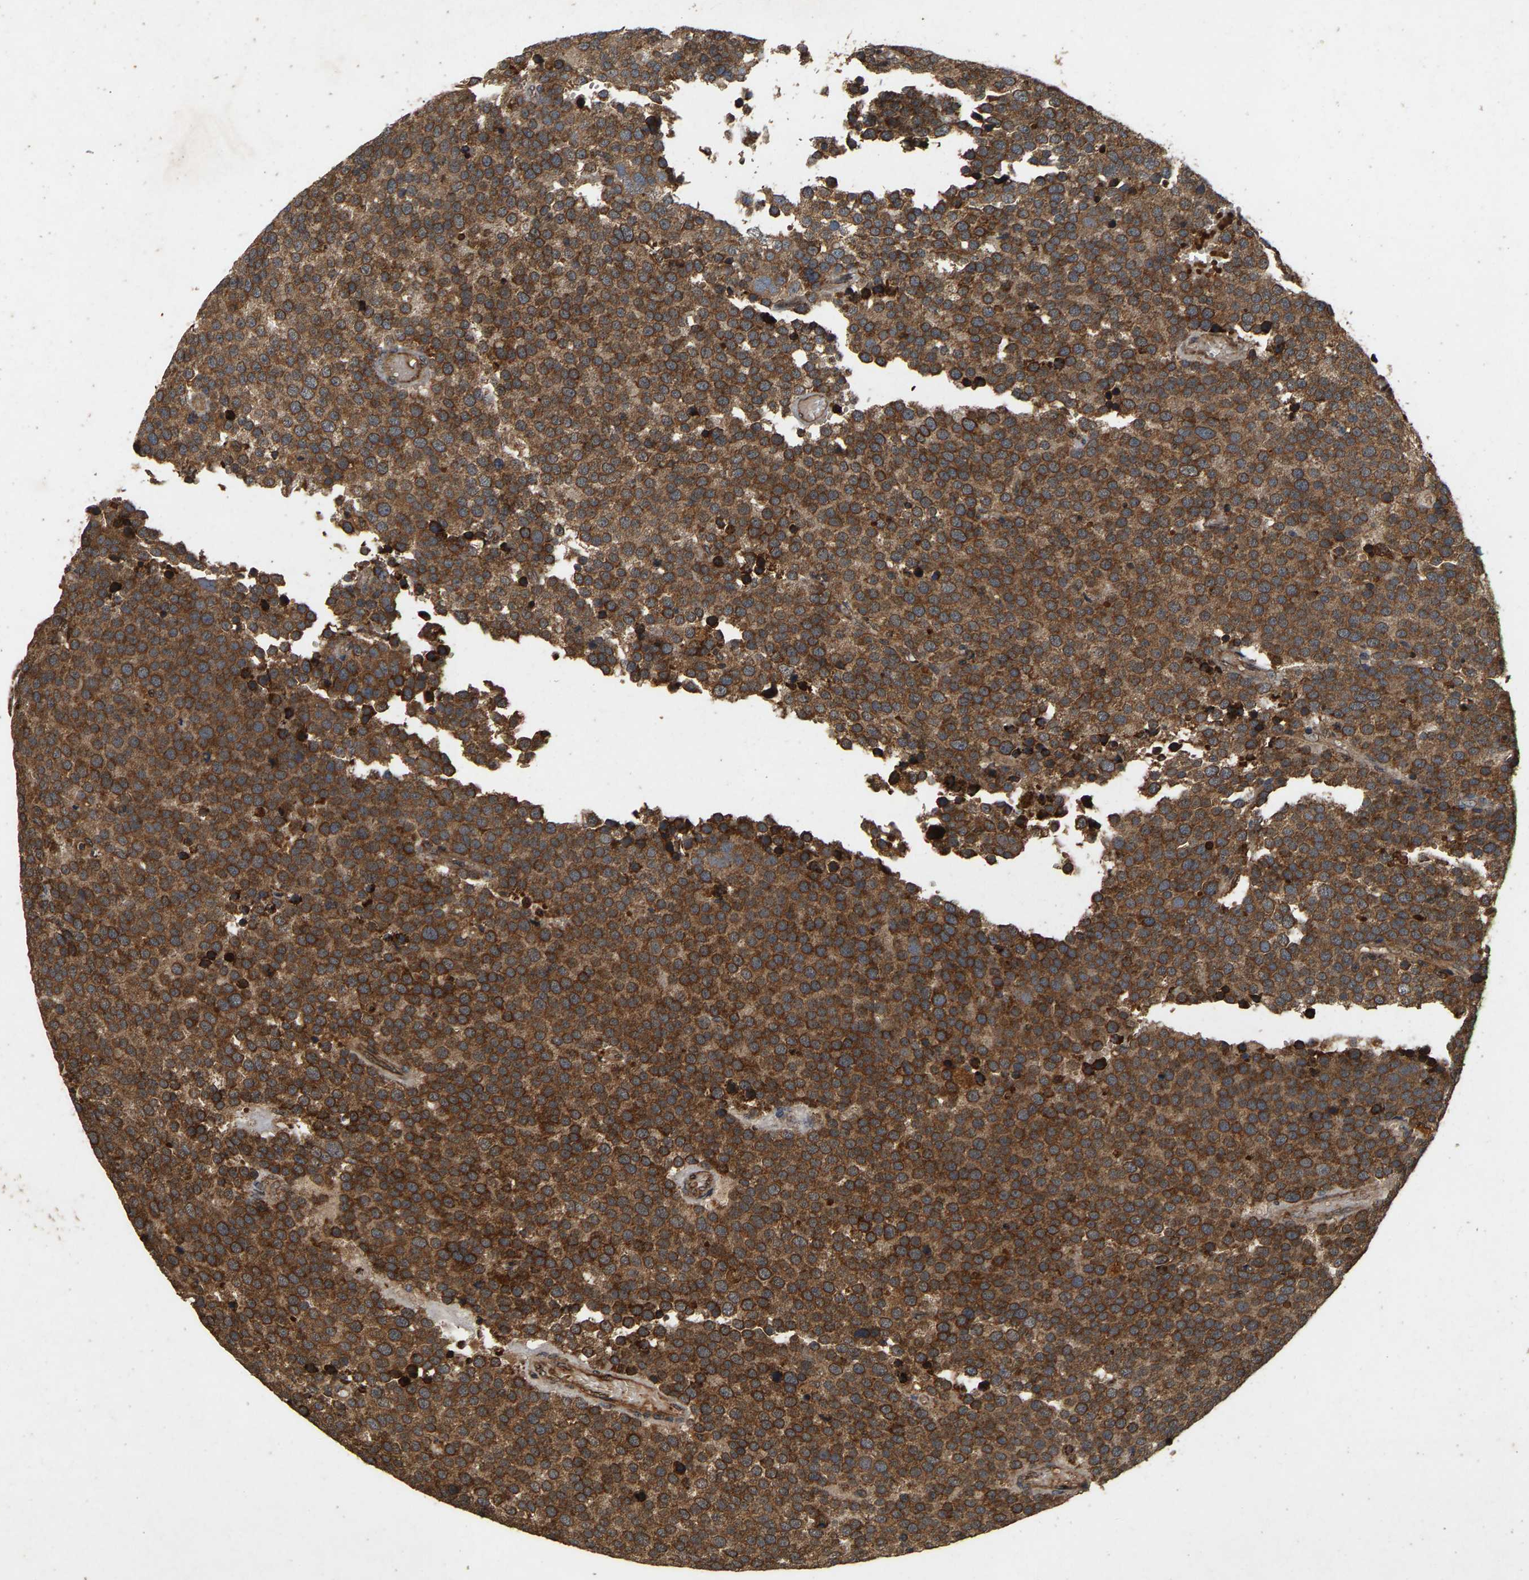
{"staining": {"intensity": "moderate", "quantity": ">75%", "location": "cytoplasmic/membranous"}, "tissue": "testis cancer", "cell_type": "Tumor cells", "image_type": "cancer", "snomed": [{"axis": "morphology", "description": "Normal tissue, NOS"}, {"axis": "morphology", "description": "Seminoma, NOS"}, {"axis": "topography", "description": "Testis"}], "caption": "IHC (DAB) staining of human testis cancer (seminoma) demonstrates moderate cytoplasmic/membranous protein positivity in approximately >75% of tumor cells. Immunohistochemistry (ihc) stains the protein of interest in brown and the nuclei are stained blue.", "gene": "CIDEC", "patient": {"sex": "male", "age": 71}}